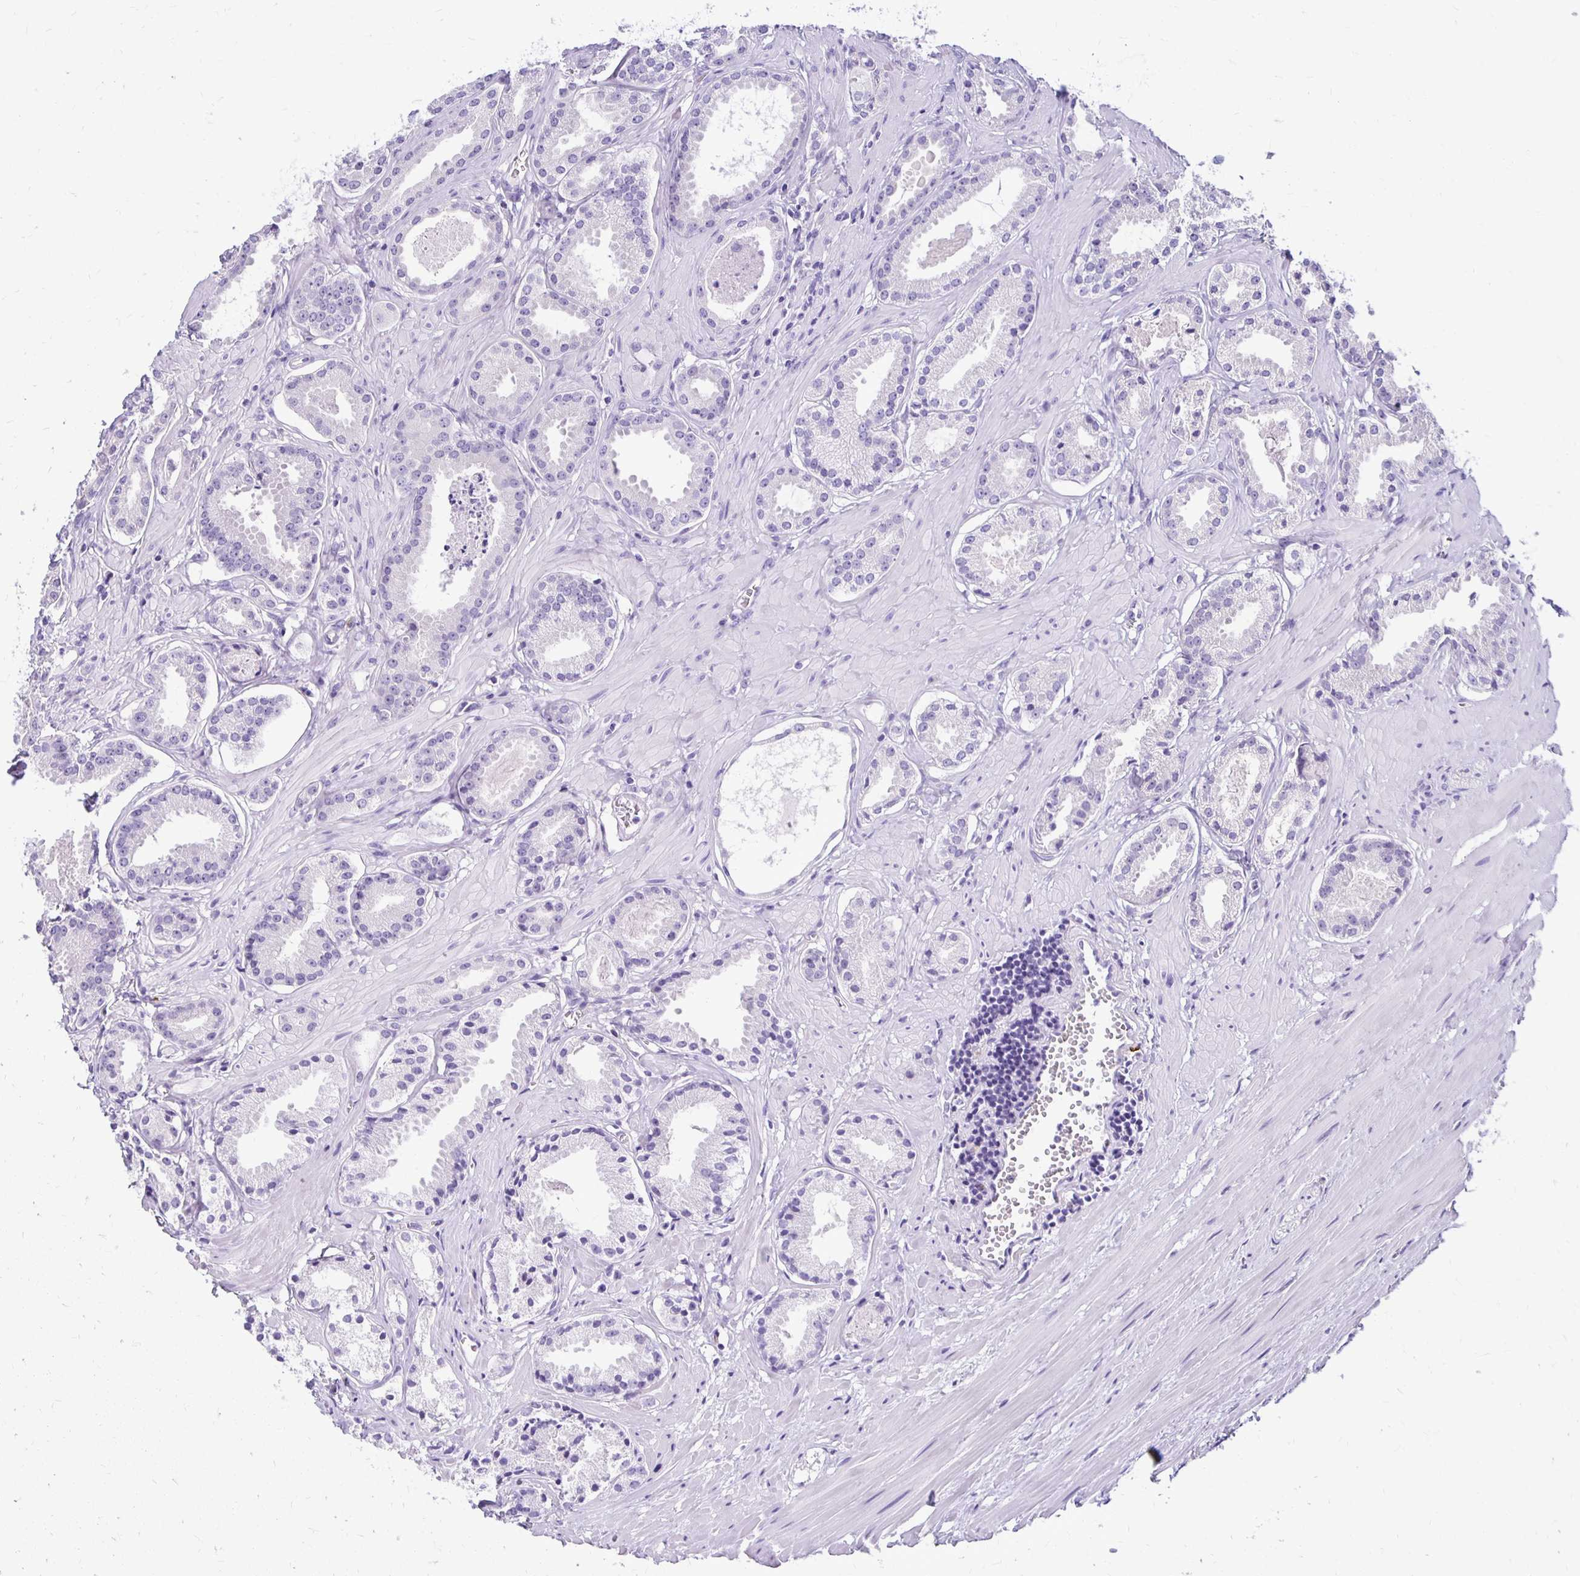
{"staining": {"intensity": "negative", "quantity": "none", "location": "none"}, "tissue": "prostate cancer", "cell_type": "Tumor cells", "image_type": "cancer", "snomed": [{"axis": "morphology", "description": "Adenocarcinoma, NOS"}, {"axis": "morphology", "description": "Adenocarcinoma, Low grade"}, {"axis": "topography", "description": "Prostate"}], "caption": "The image displays no significant positivity in tumor cells of prostate adenocarcinoma.", "gene": "FNTB", "patient": {"sex": "male", "age": 64}}